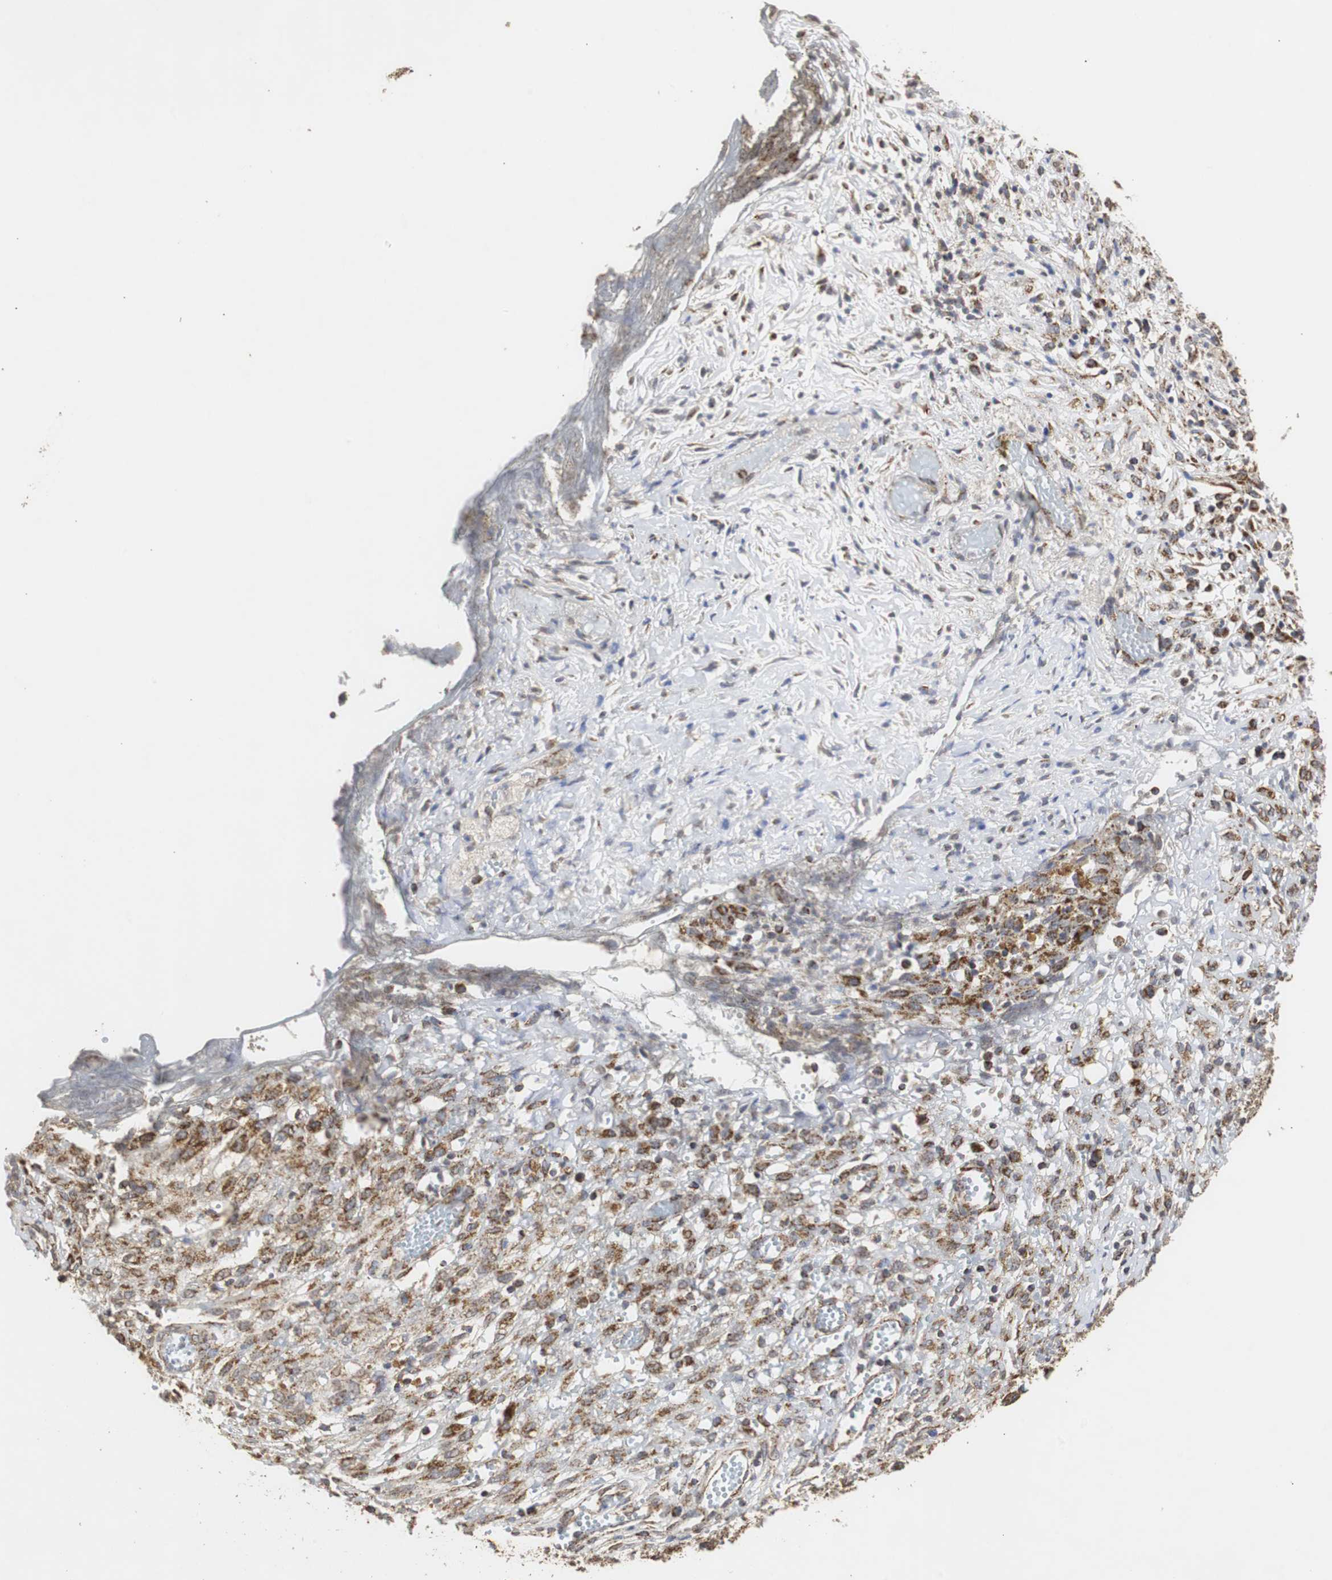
{"staining": {"intensity": "strong", "quantity": ">75%", "location": "cytoplasmic/membranous"}, "tissue": "ovarian cancer", "cell_type": "Tumor cells", "image_type": "cancer", "snomed": [{"axis": "morphology", "description": "Carcinoma, endometroid"}, {"axis": "topography", "description": "Ovary"}], "caption": "Immunohistochemistry photomicrograph of human ovarian cancer (endometroid carcinoma) stained for a protein (brown), which demonstrates high levels of strong cytoplasmic/membranous expression in approximately >75% of tumor cells.", "gene": "HSD17B10", "patient": {"sex": "female", "age": 42}}